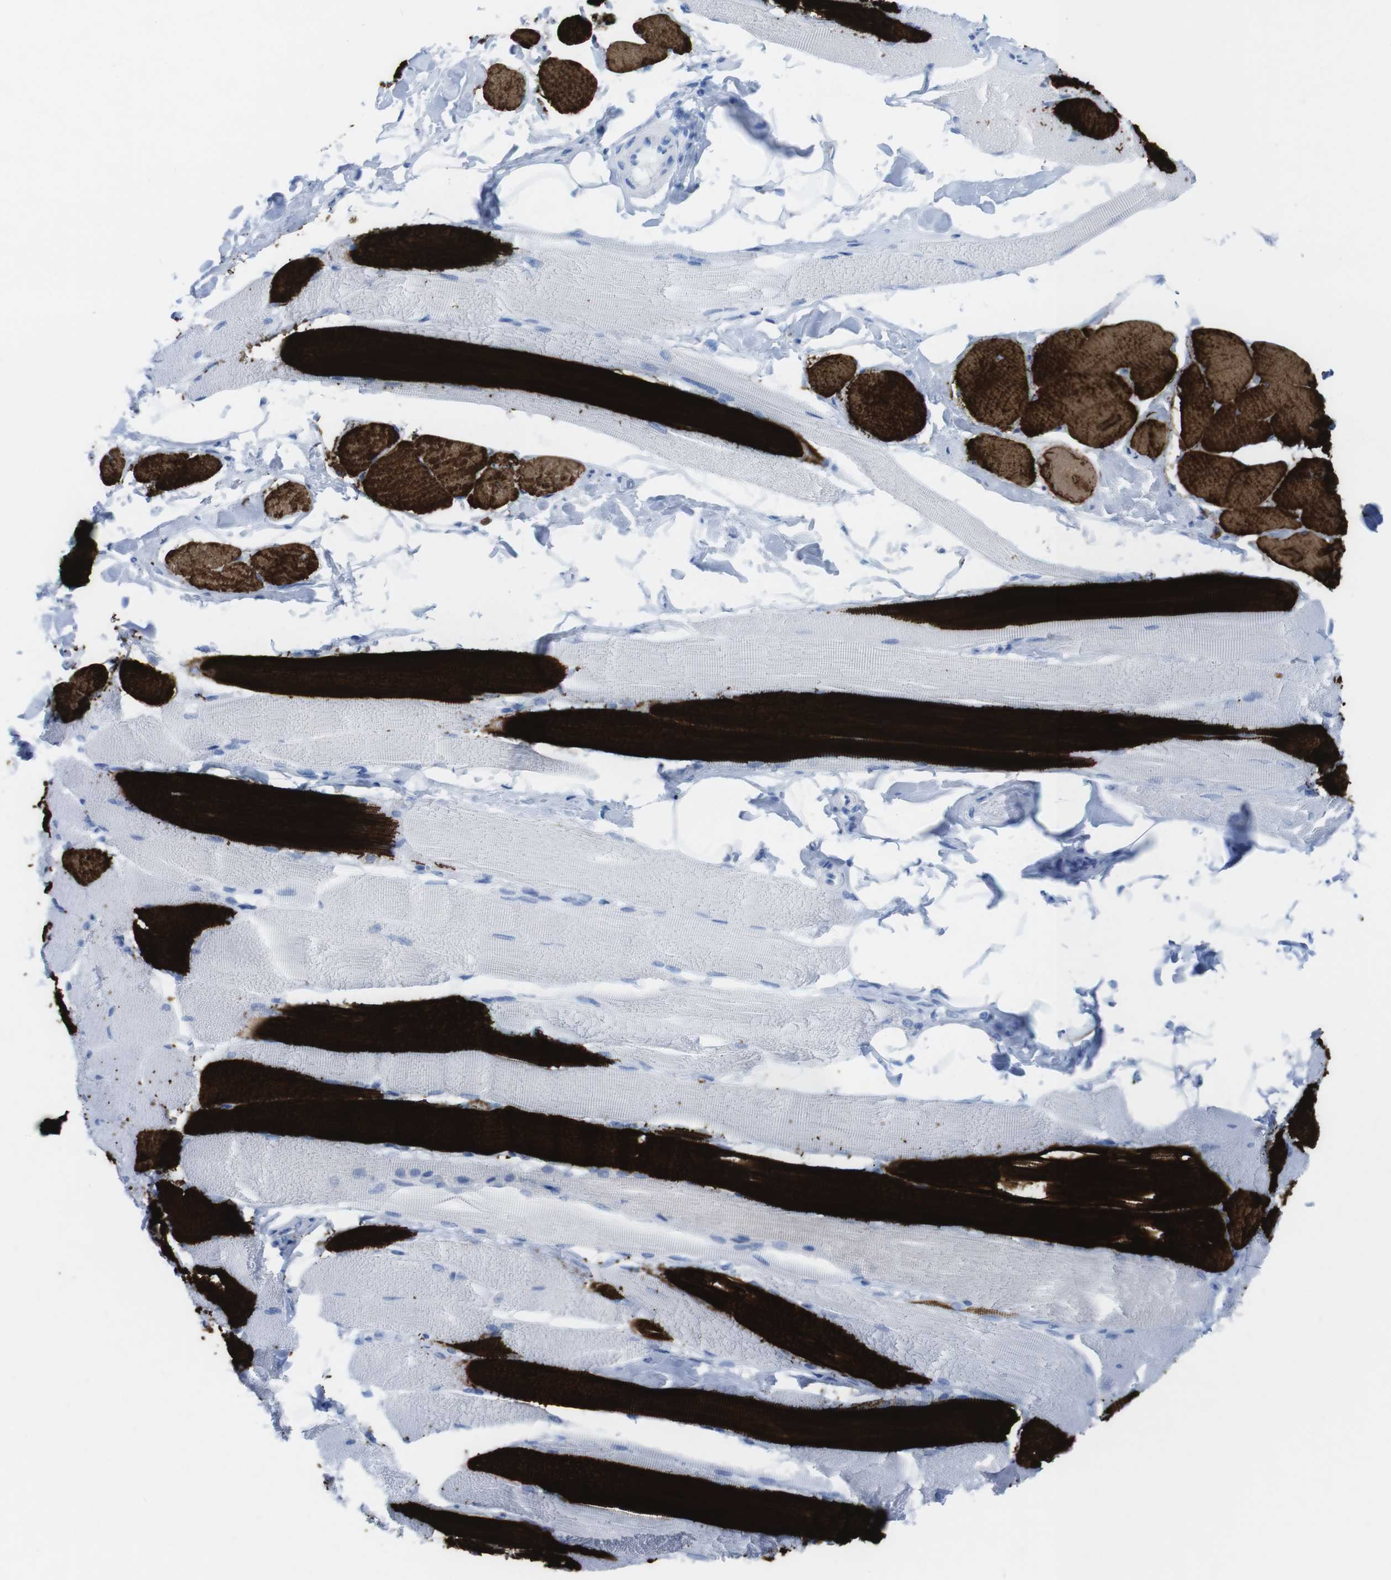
{"staining": {"intensity": "strong", "quantity": "25%-75%", "location": "cytoplasmic/membranous"}, "tissue": "skeletal muscle", "cell_type": "Myocytes", "image_type": "normal", "snomed": [{"axis": "morphology", "description": "Normal tissue, NOS"}, {"axis": "topography", "description": "Skeletal muscle"}, {"axis": "topography", "description": "Peripheral nerve tissue"}], "caption": "Unremarkable skeletal muscle exhibits strong cytoplasmic/membranous staining in about 25%-75% of myocytes (Brightfield microscopy of DAB IHC at high magnification)..", "gene": "MYH7", "patient": {"sex": "female", "age": 84}}